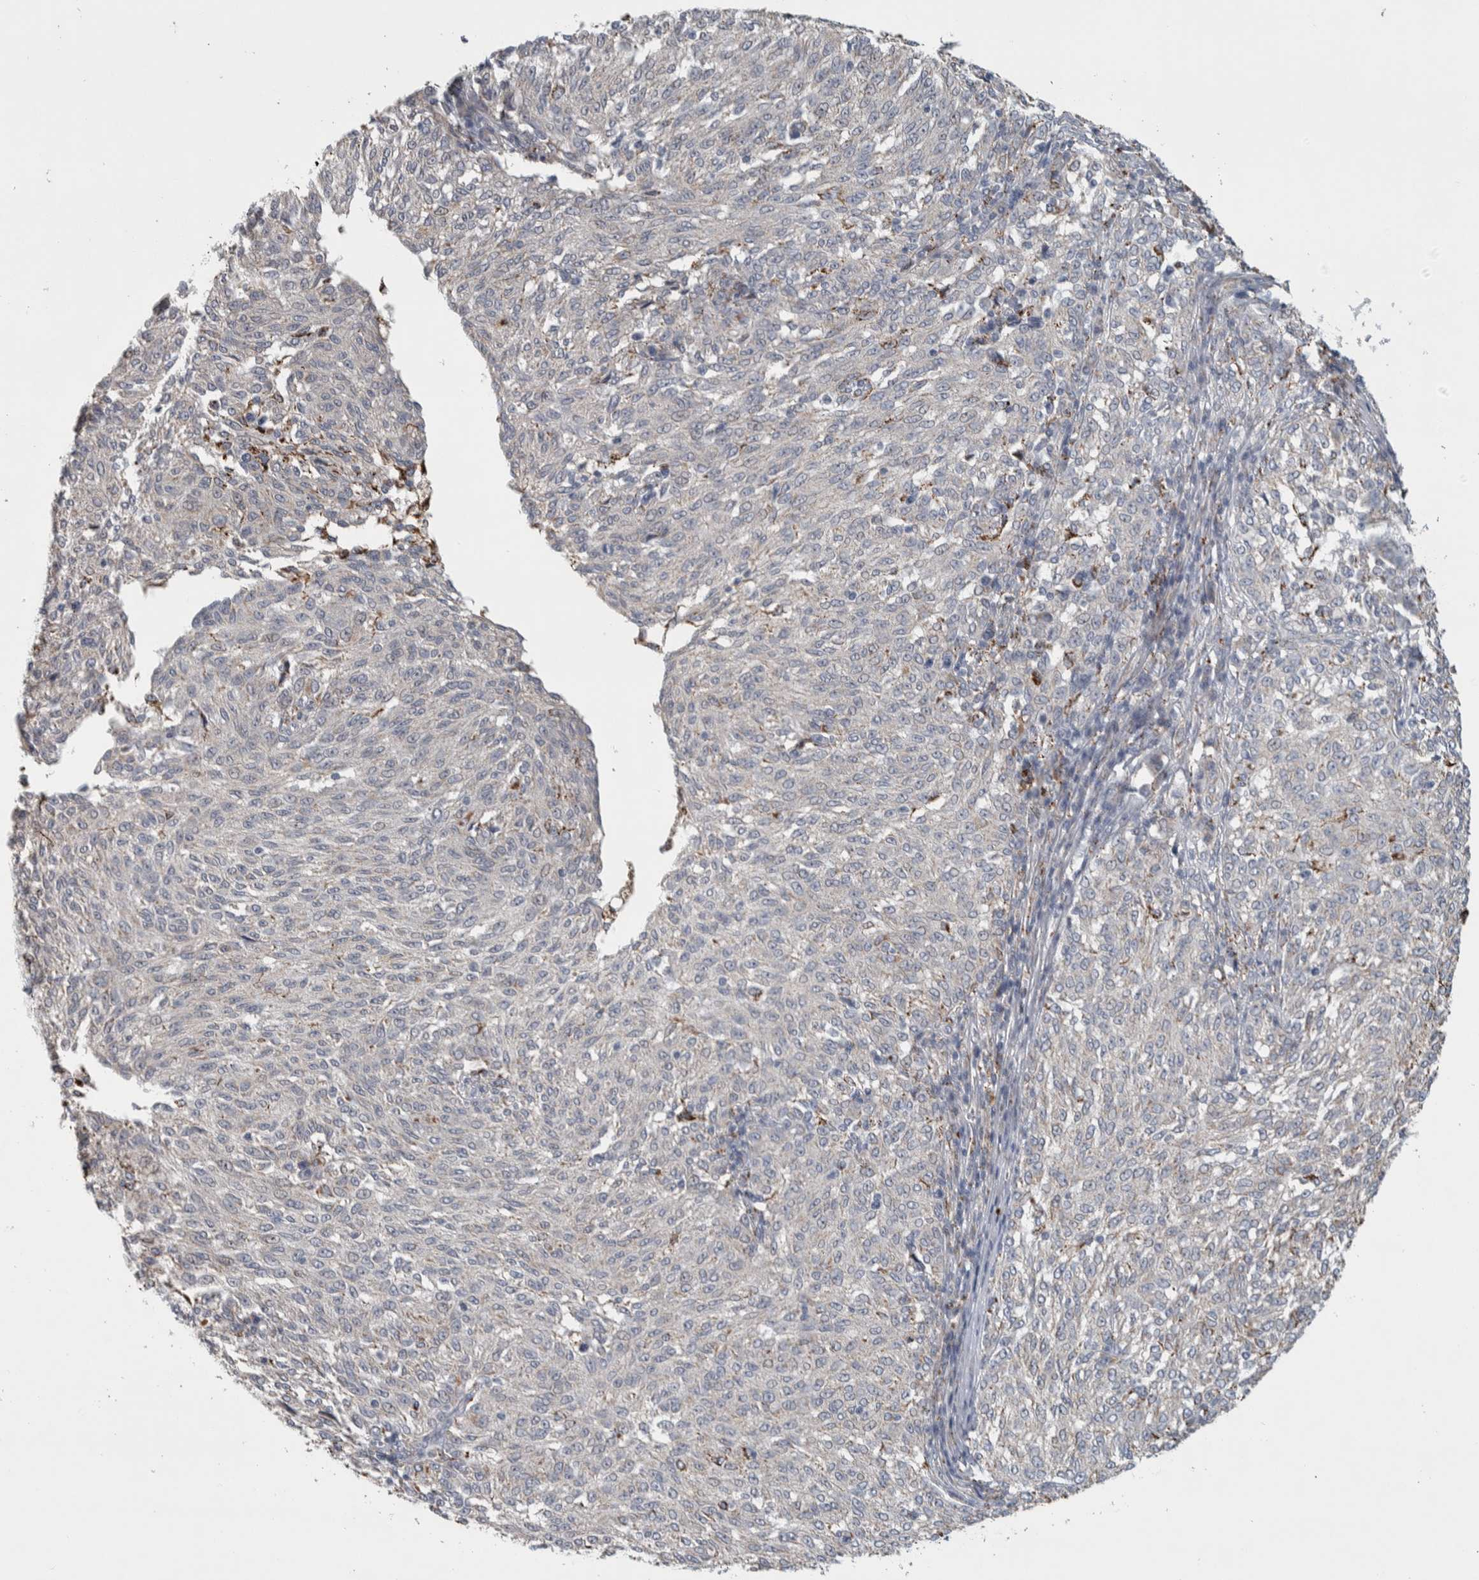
{"staining": {"intensity": "negative", "quantity": "none", "location": "none"}, "tissue": "melanoma", "cell_type": "Tumor cells", "image_type": "cancer", "snomed": [{"axis": "morphology", "description": "Malignant melanoma, NOS"}, {"axis": "topography", "description": "Skin"}], "caption": "Tumor cells show no significant expression in malignant melanoma.", "gene": "FAM78A", "patient": {"sex": "female", "age": 72}}